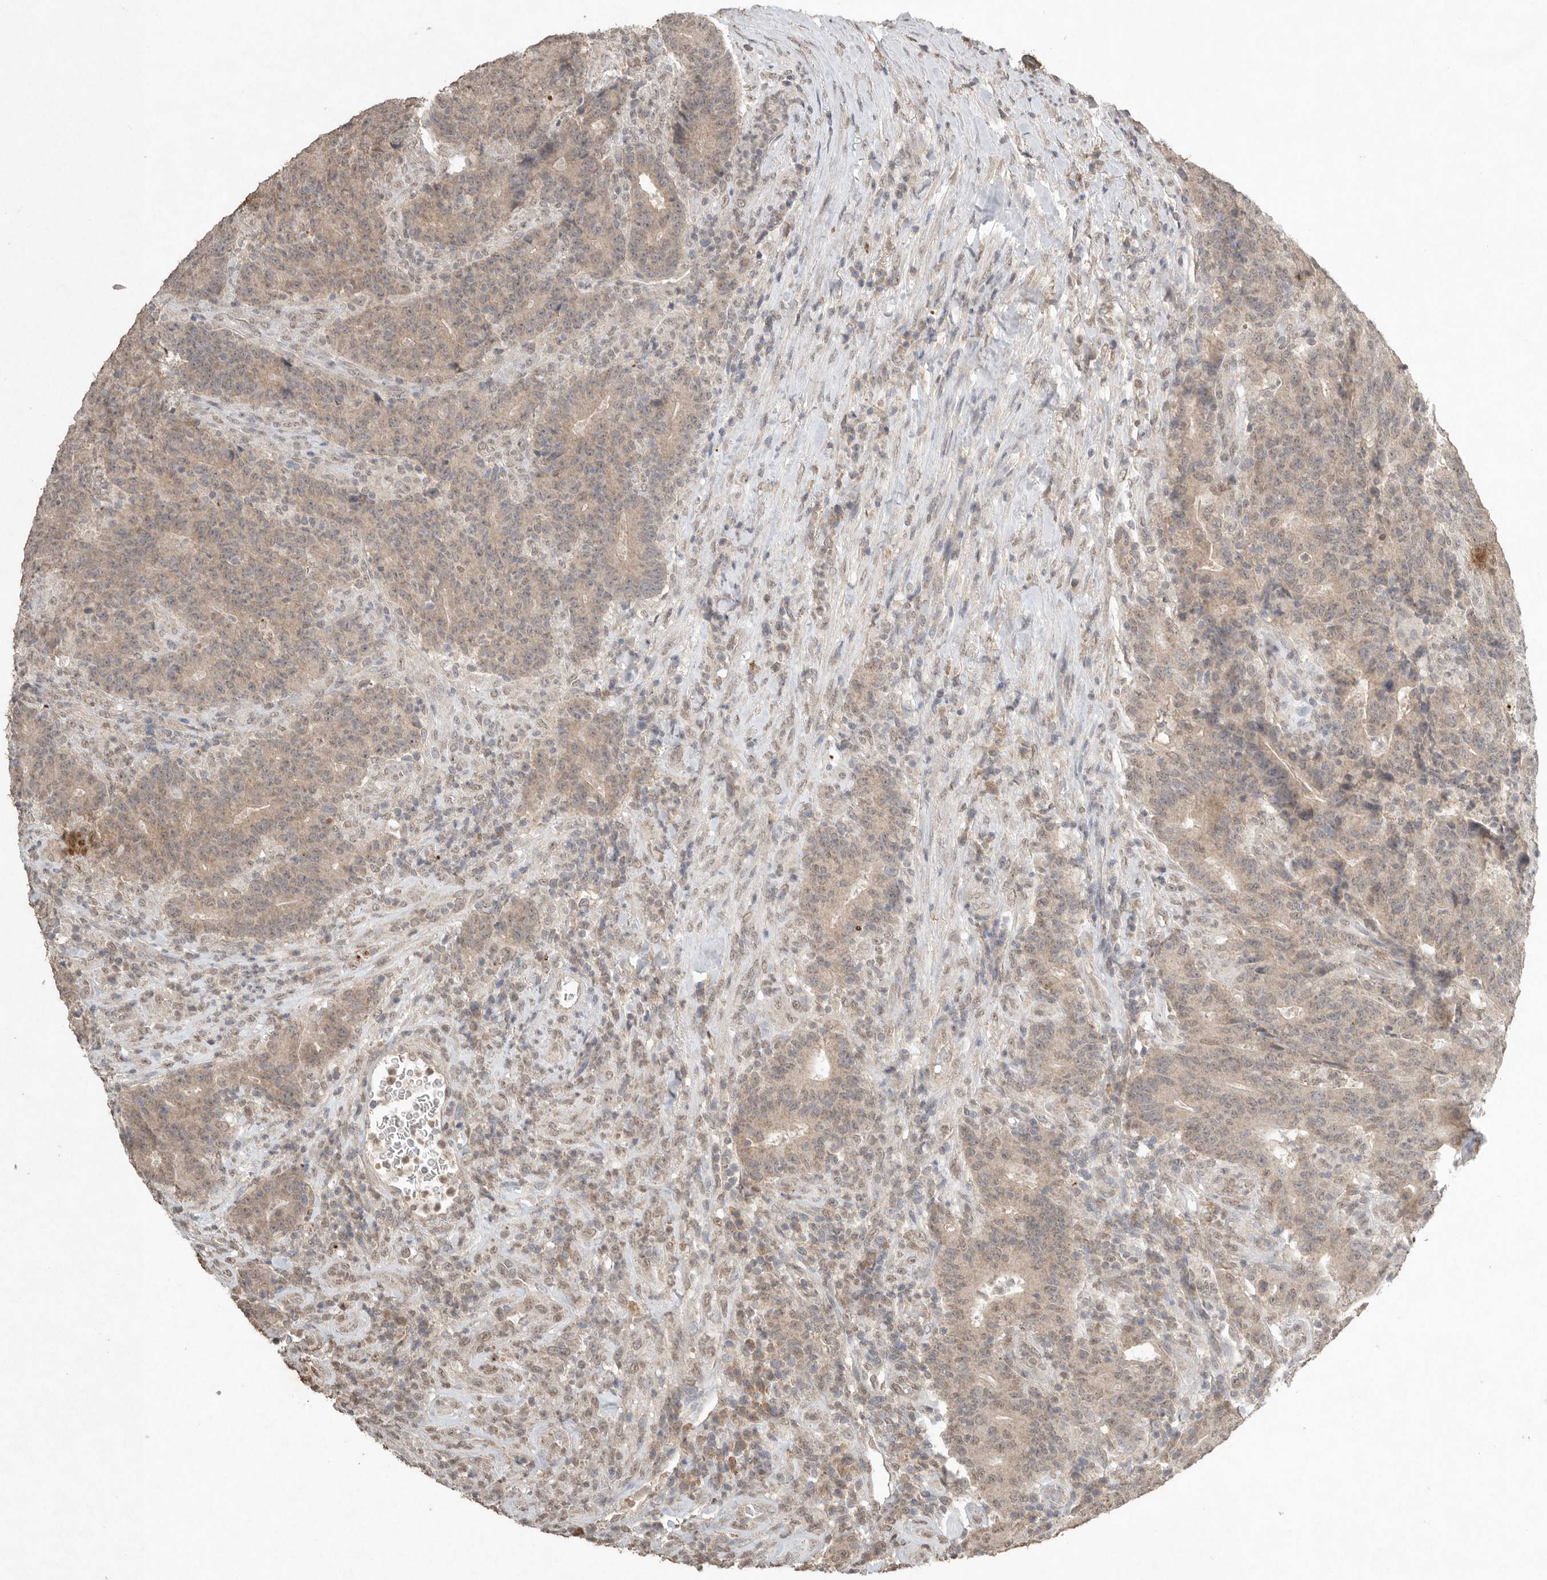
{"staining": {"intensity": "weak", "quantity": ">75%", "location": "cytoplasmic/membranous"}, "tissue": "colorectal cancer", "cell_type": "Tumor cells", "image_type": "cancer", "snomed": [{"axis": "morphology", "description": "Normal tissue, NOS"}, {"axis": "morphology", "description": "Adenocarcinoma, NOS"}, {"axis": "topography", "description": "Colon"}], "caption": "Brown immunohistochemical staining in human colorectal cancer (adenocarcinoma) shows weak cytoplasmic/membranous staining in approximately >75% of tumor cells.", "gene": "KLK5", "patient": {"sex": "female", "age": 75}}